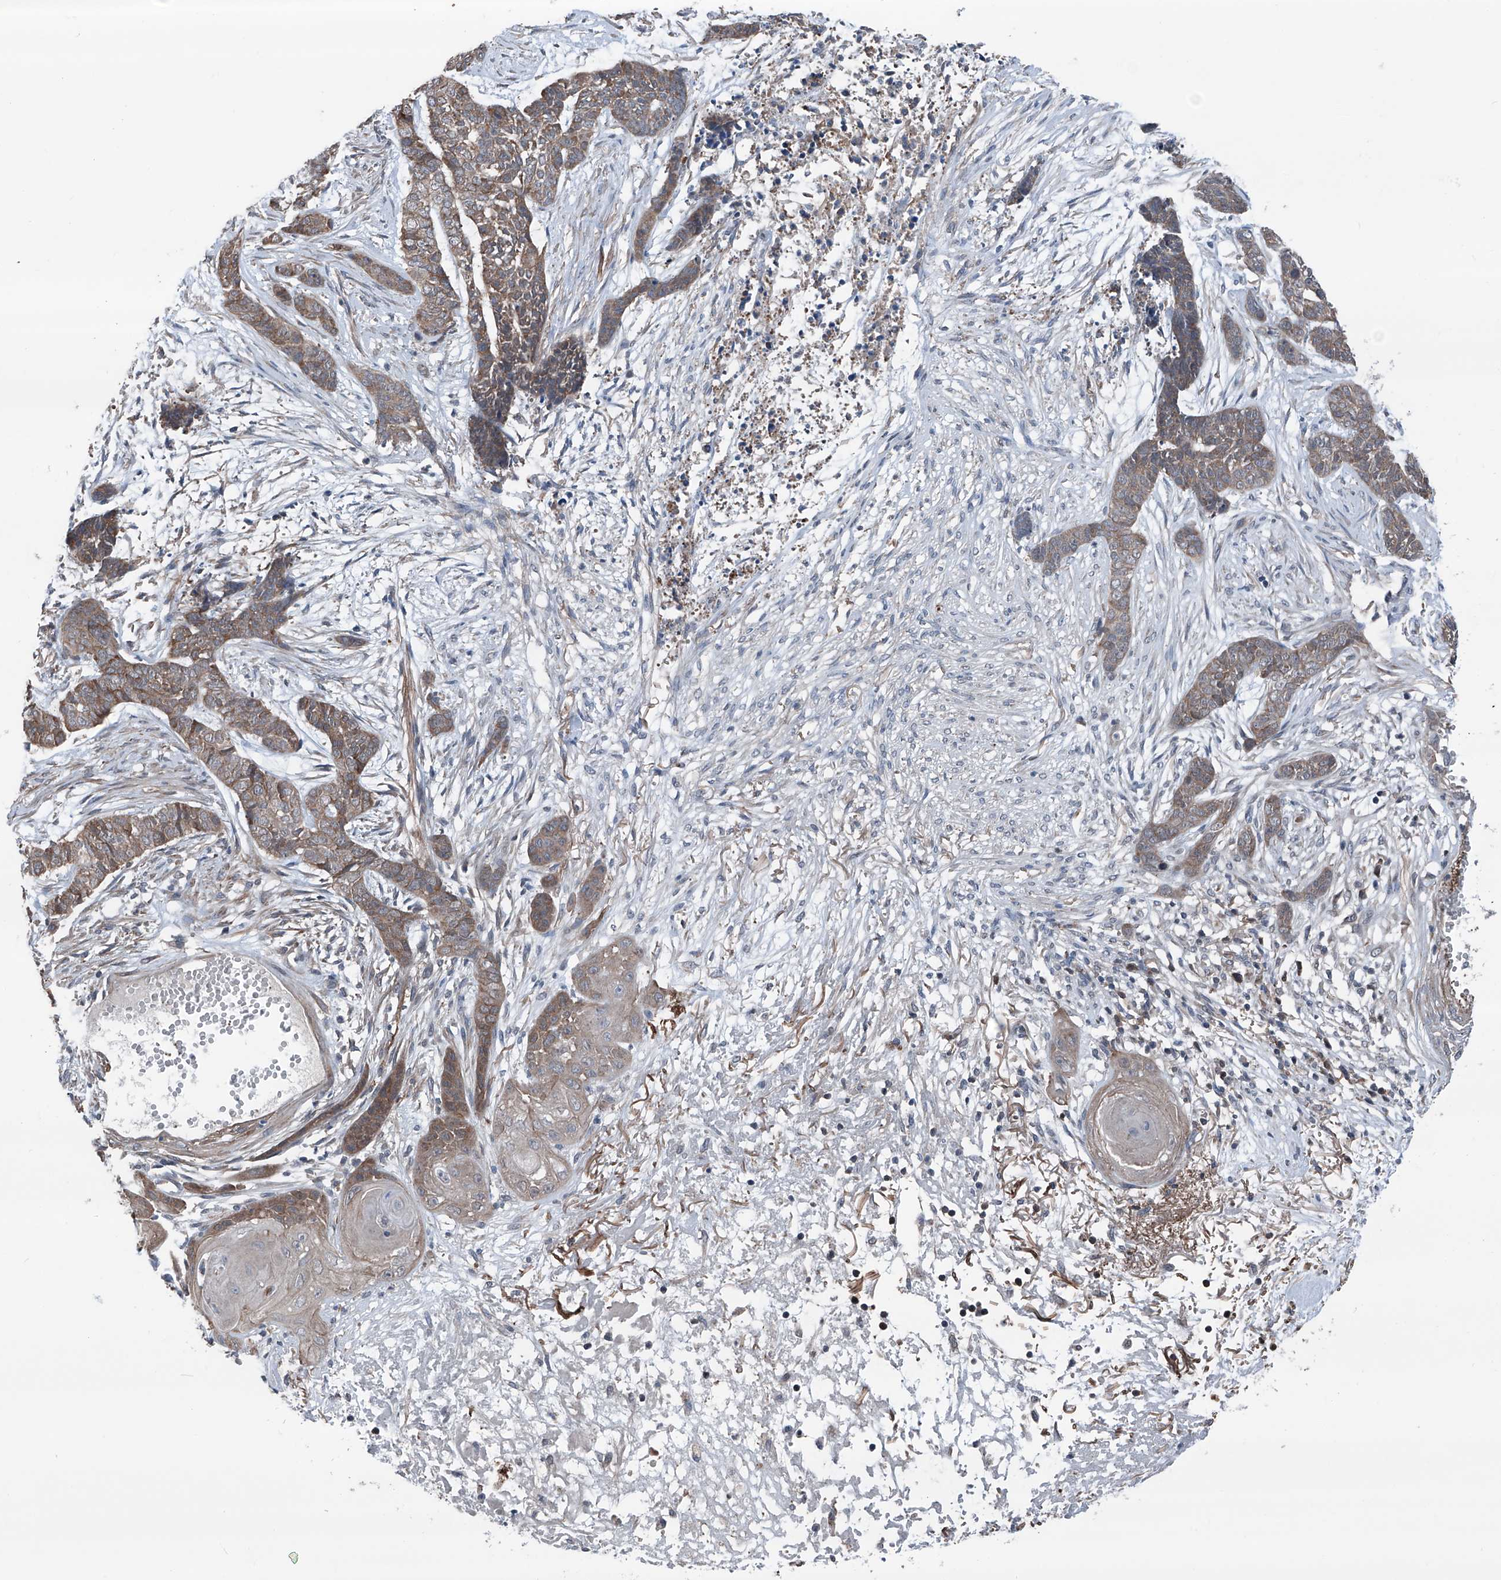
{"staining": {"intensity": "moderate", "quantity": ">75%", "location": "cytoplasmic/membranous"}, "tissue": "skin cancer", "cell_type": "Tumor cells", "image_type": "cancer", "snomed": [{"axis": "morphology", "description": "Basal cell carcinoma"}, {"axis": "topography", "description": "Skin"}], "caption": "The histopathology image reveals staining of skin cancer (basal cell carcinoma), revealing moderate cytoplasmic/membranous protein positivity (brown color) within tumor cells.", "gene": "HSPB11", "patient": {"sex": "female", "age": 64}}